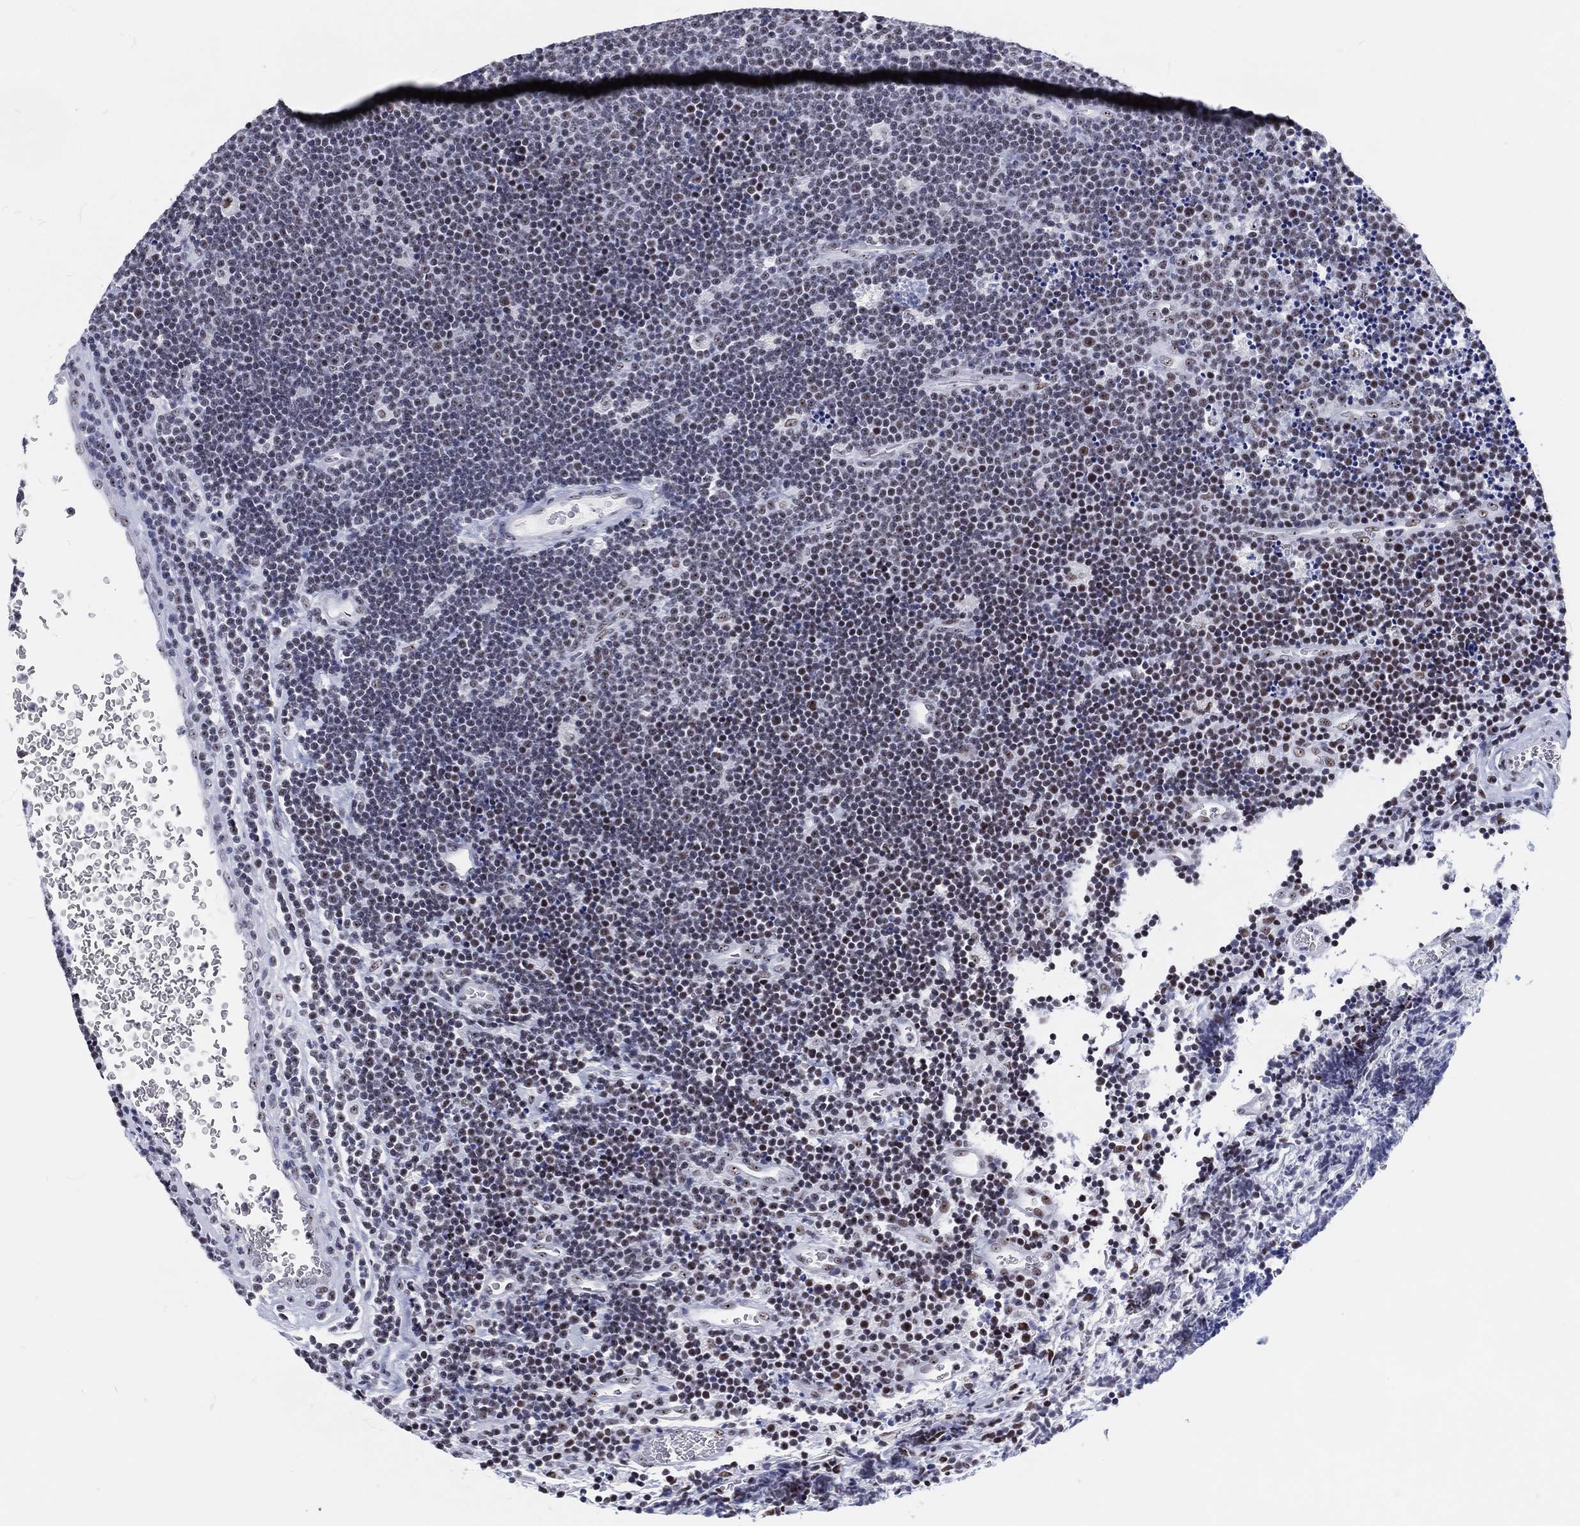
{"staining": {"intensity": "negative", "quantity": "none", "location": "none"}, "tissue": "lymphoma", "cell_type": "Tumor cells", "image_type": "cancer", "snomed": [{"axis": "morphology", "description": "Malignant lymphoma, non-Hodgkin's type, Low grade"}, {"axis": "topography", "description": "Brain"}], "caption": "The immunohistochemistry micrograph has no significant staining in tumor cells of low-grade malignant lymphoma, non-Hodgkin's type tissue.", "gene": "MAPK8IP1", "patient": {"sex": "female", "age": 66}}